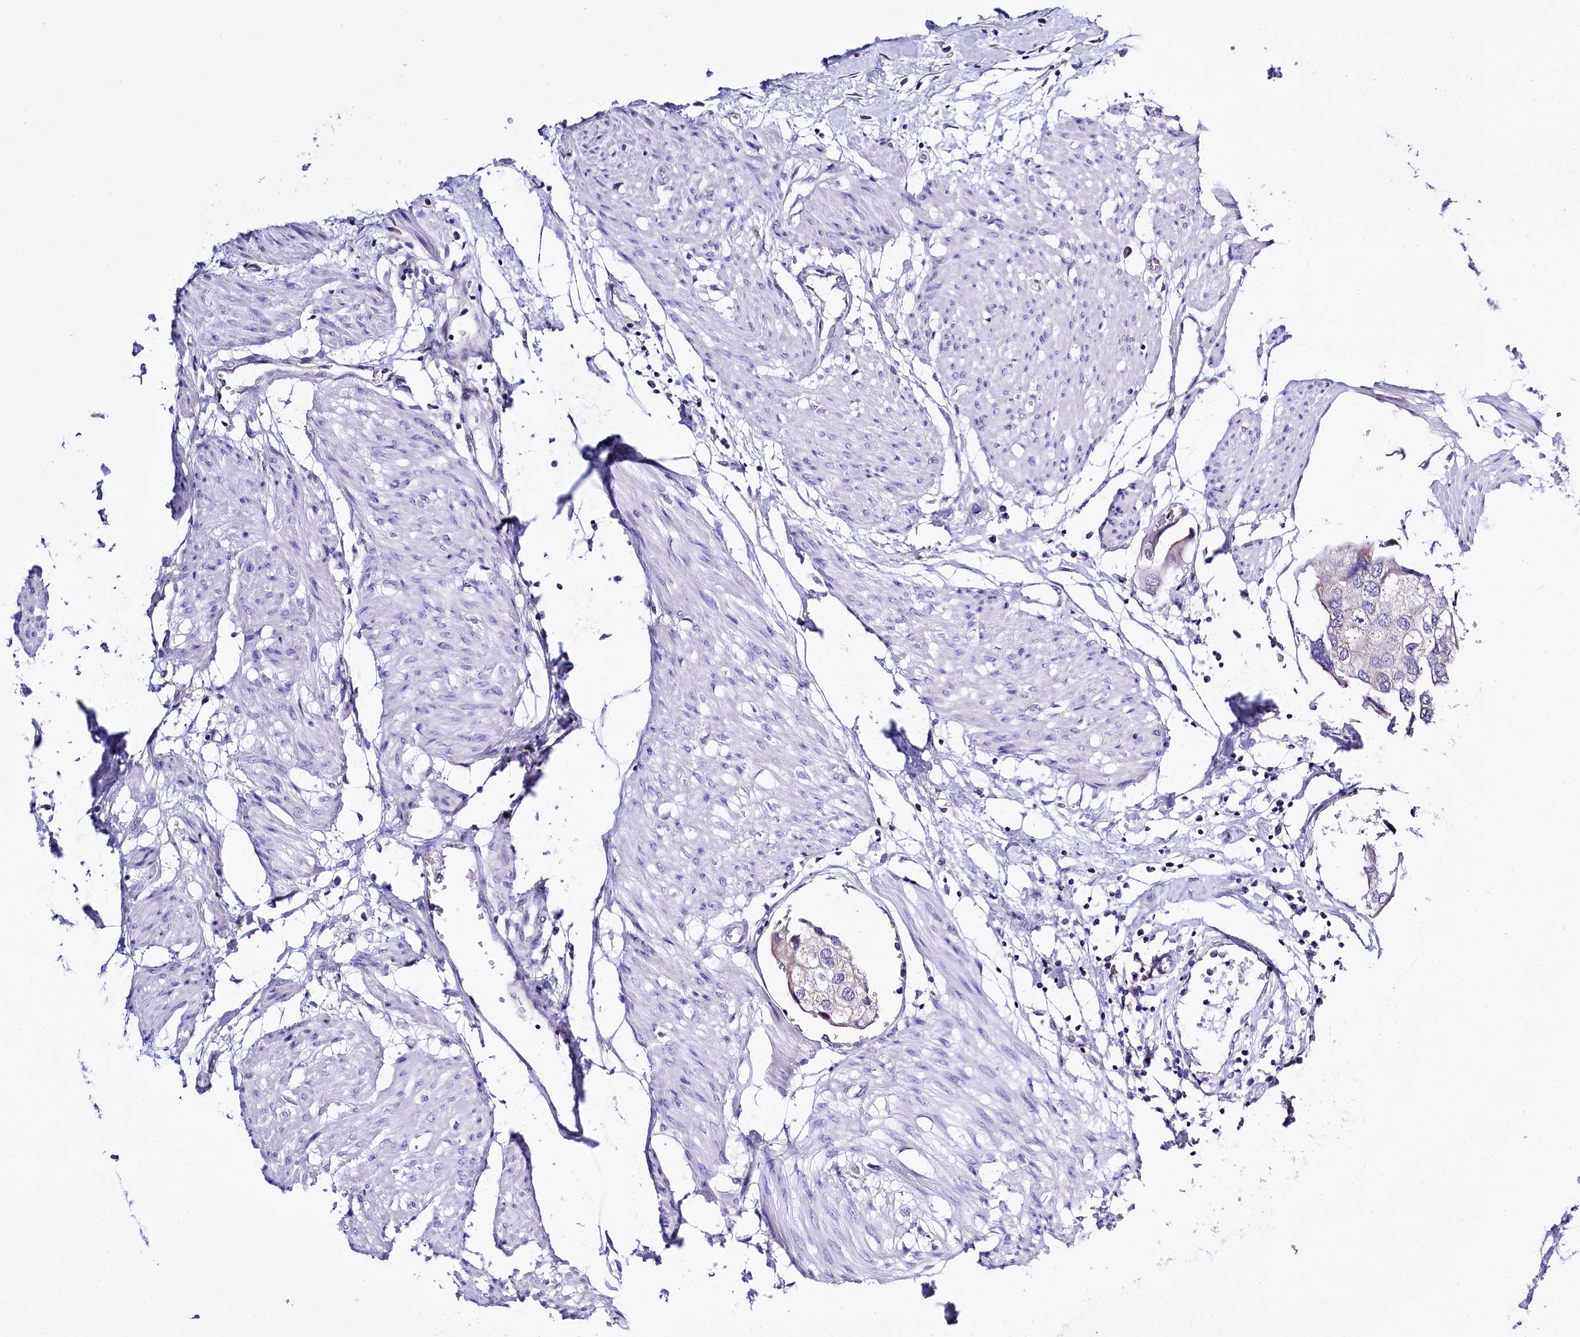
{"staining": {"intensity": "negative", "quantity": "none", "location": "none"}, "tissue": "urothelial cancer", "cell_type": "Tumor cells", "image_type": "cancer", "snomed": [{"axis": "morphology", "description": "Urothelial carcinoma, High grade"}, {"axis": "topography", "description": "Urinary bladder"}], "caption": "Tumor cells are negative for protein expression in human urothelial carcinoma (high-grade).", "gene": "SPATS2", "patient": {"sex": "male", "age": 64}}